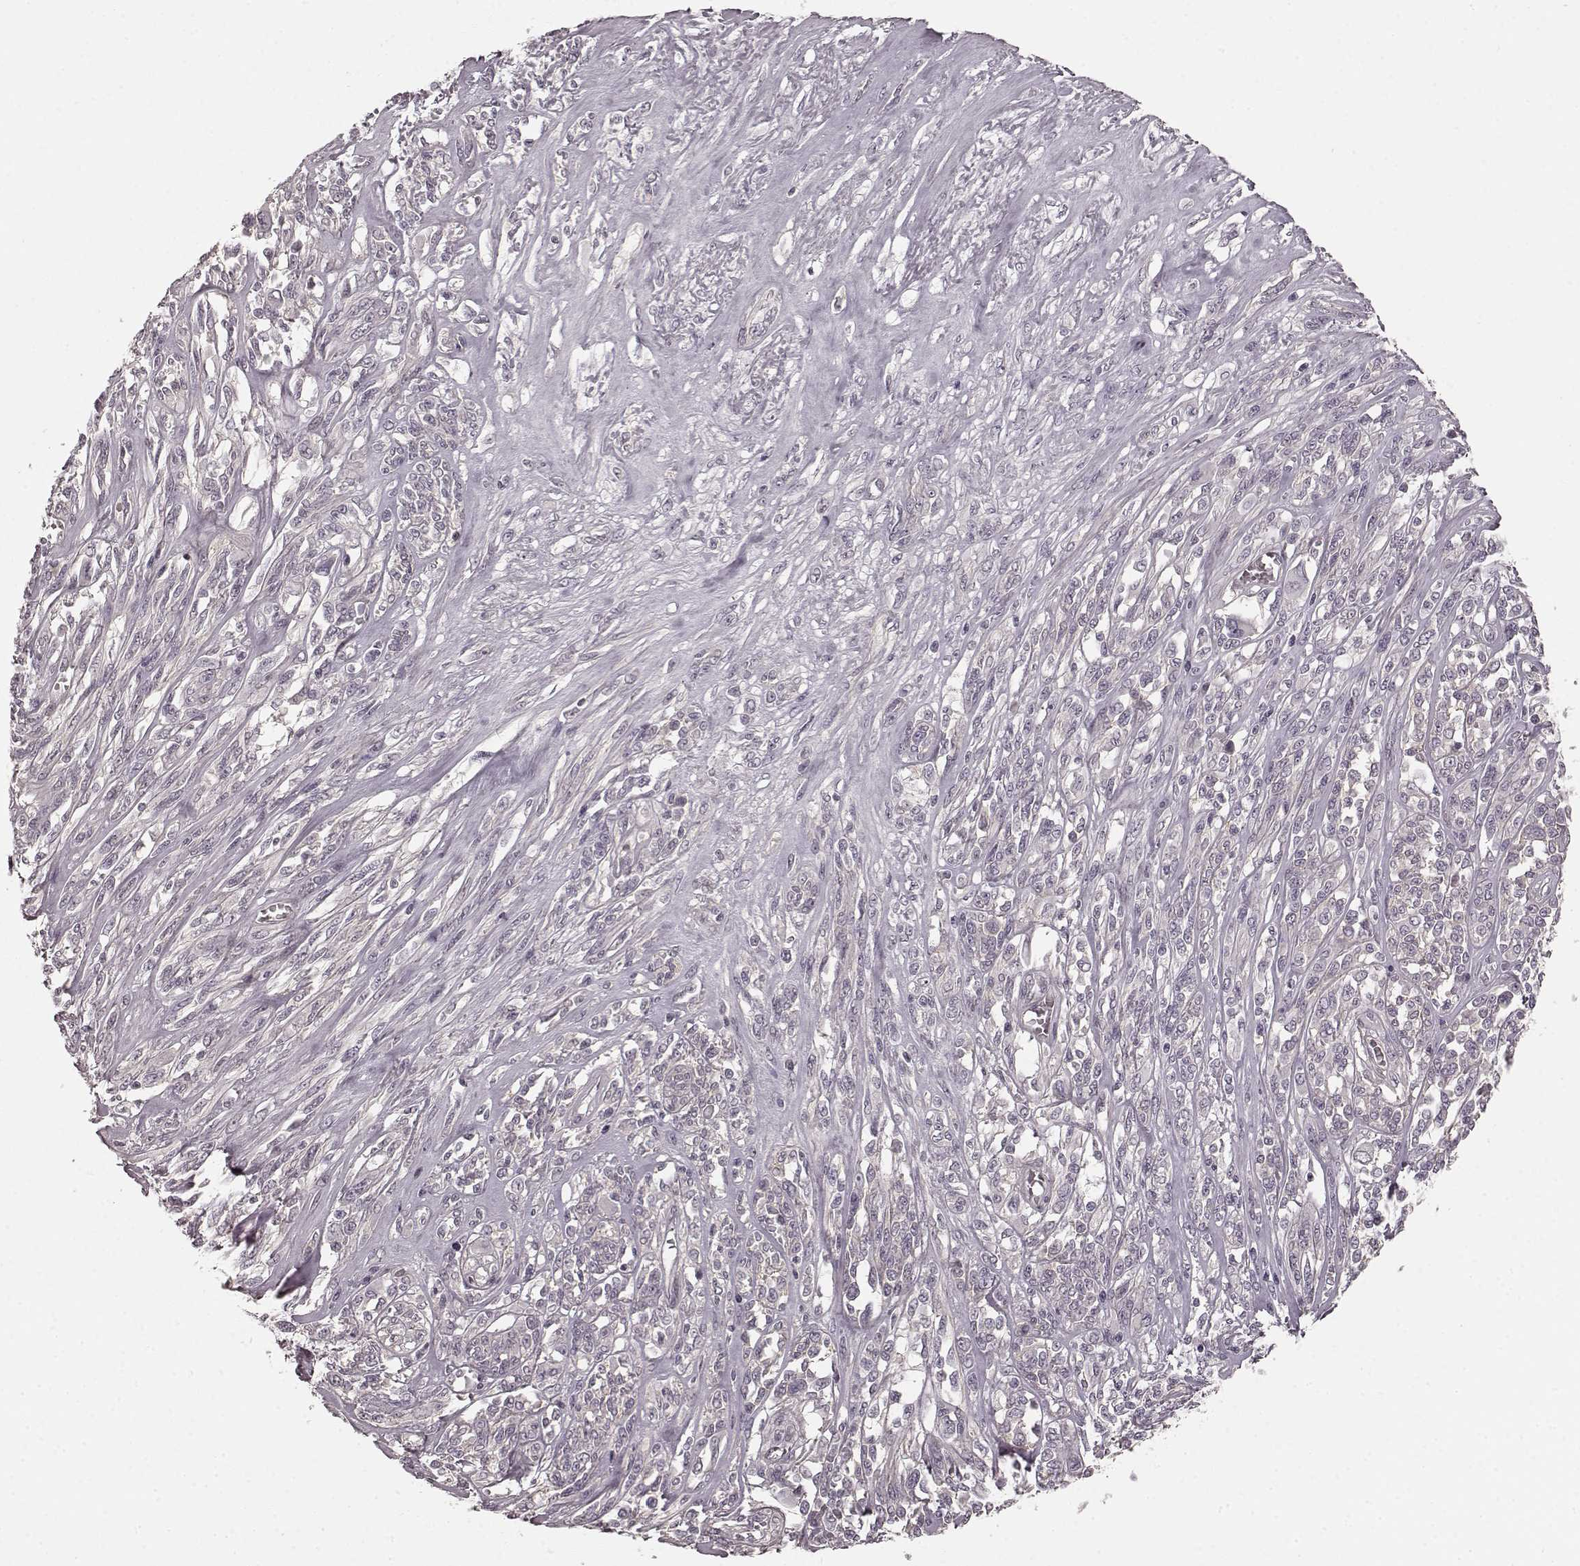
{"staining": {"intensity": "negative", "quantity": "none", "location": "none"}, "tissue": "melanoma", "cell_type": "Tumor cells", "image_type": "cancer", "snomed": [{"axis": "morphology", "description": "Malignant melanoma, NOS"}, {"axis": "topography", "description": "Skin"}], "caption": "IHC of melanoma shows no expression in tumor cells.", "gene": "PRKCE", "patient": {"sex": "female", "age": 91}}